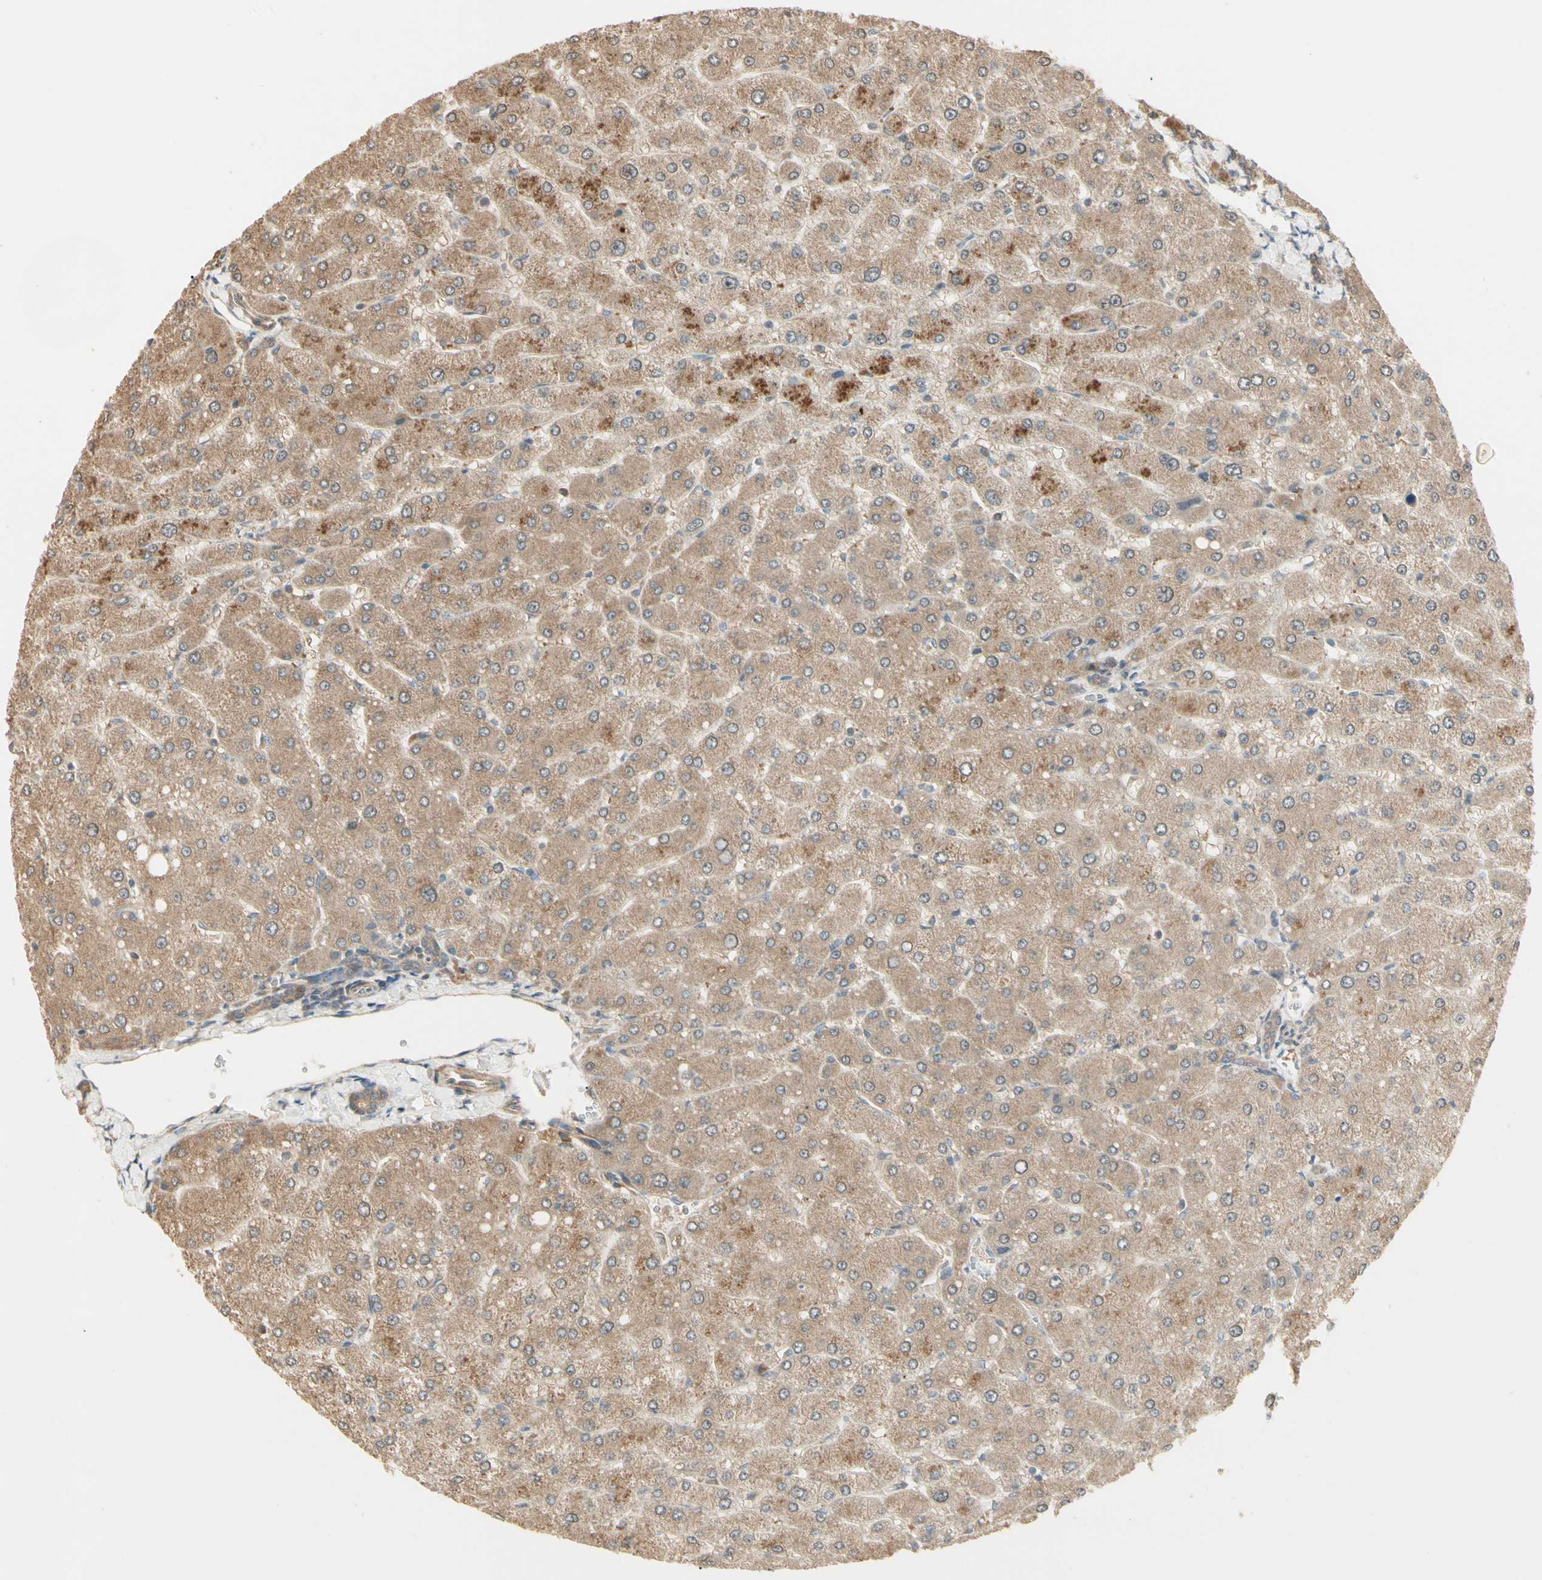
{"staining": {"intensity": "moderate", "quantity": ">75%", "location": "cytoplasmic/membranous"}, "tissue": "liver", "cell_type": "Cholangiocytes", "image_type": "normal", "snomed": [{"axis": "morphology", "description": "Normal tissue, NOS"}, {"axis": "topography", "description": "Liver"}], "caption": "Immunohistochemical staining of unremarkable human liver reveals medium levels of moderate cytoplasmic/membranous expression in approximately >75% of cholangiocytes.", "gene": "IRAG1", "patient": {"sex": "male", "age": 55}}